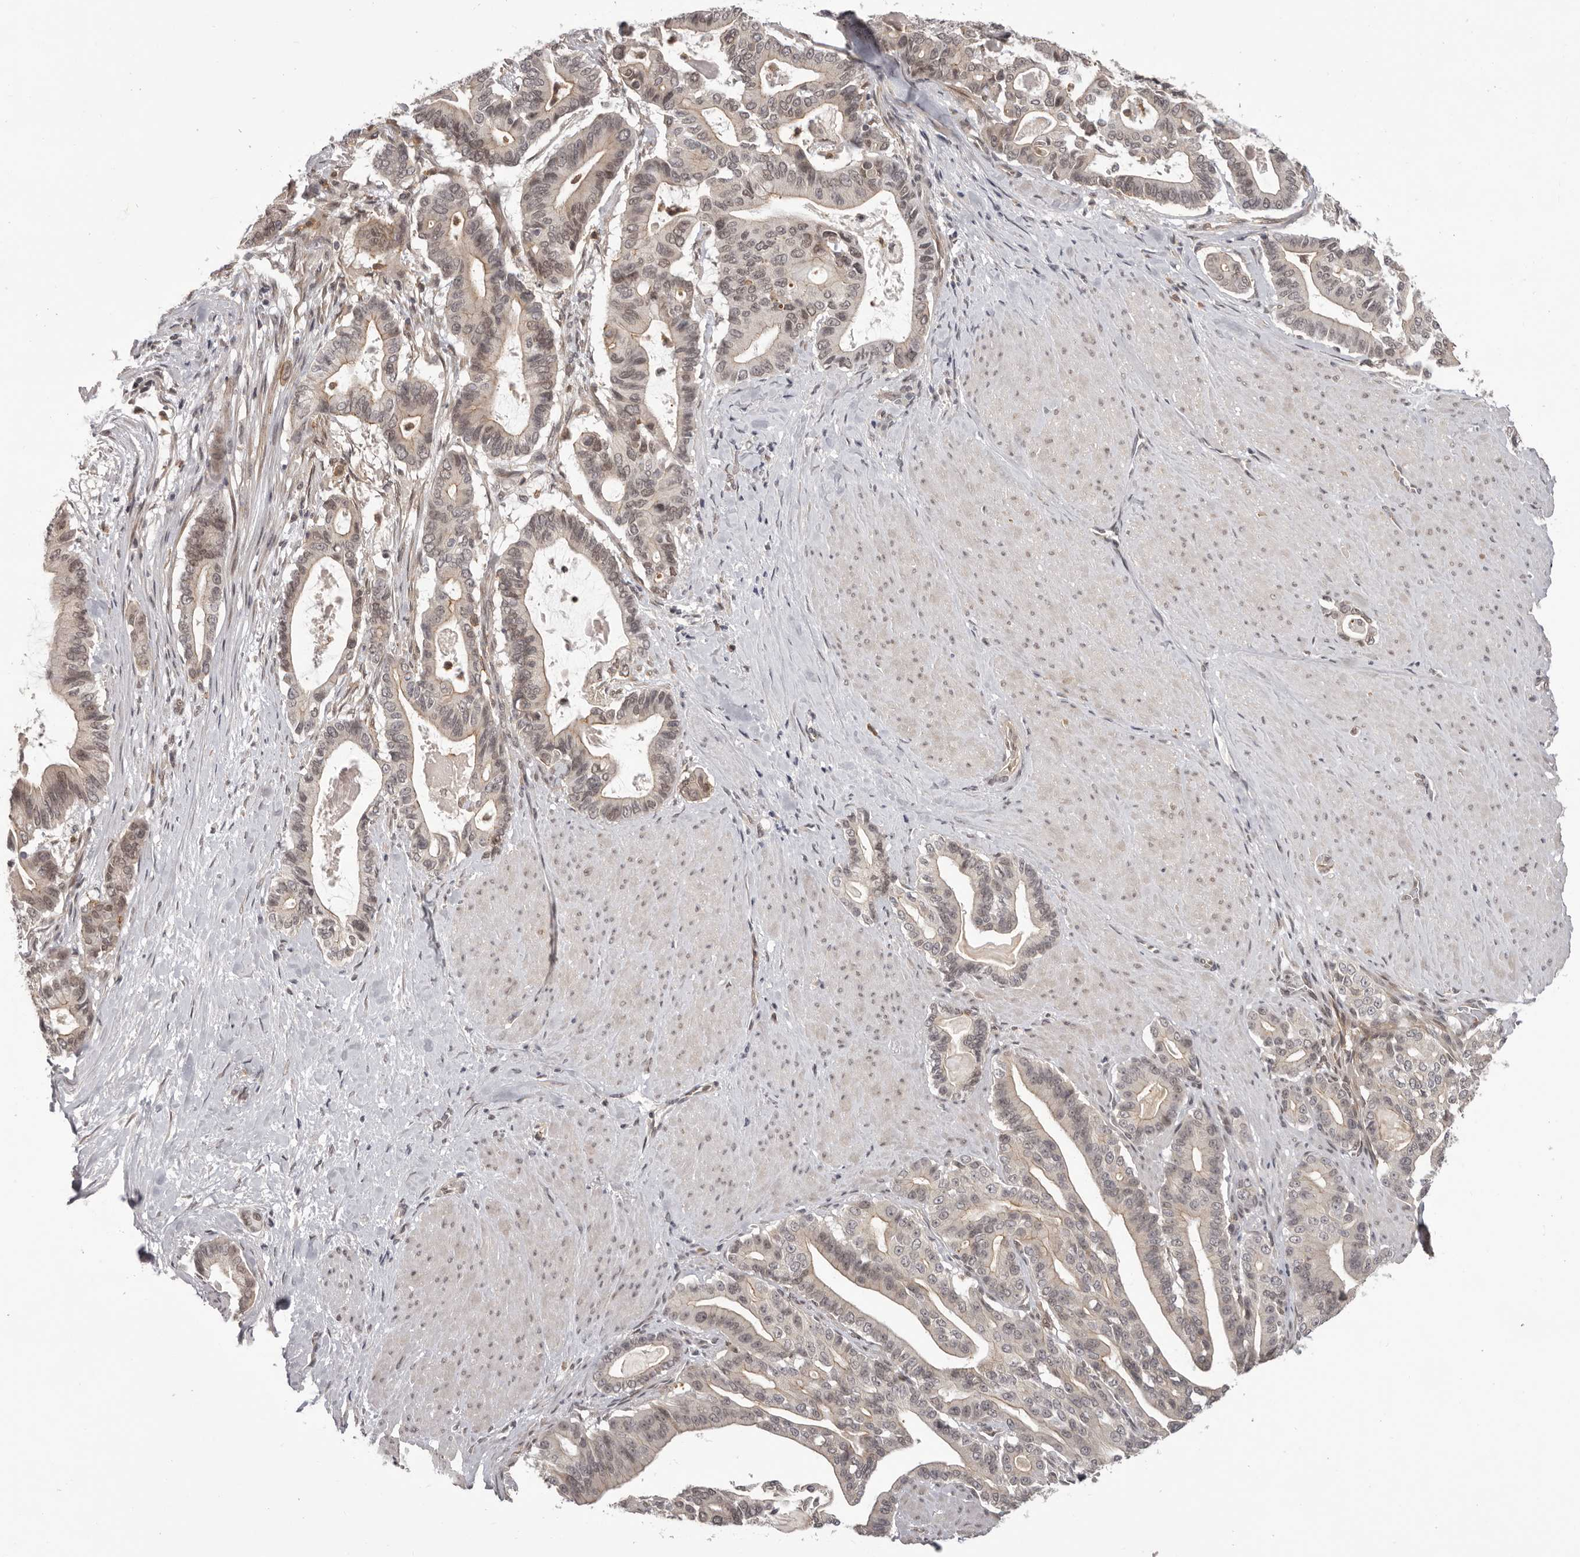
{"staining": {"intensity": "weak", "quantity": "25%-75%", "location": "cytoplasmic/membranous,nuclear"}, "tissue": "pancreatic cancer", "cell_type": "Tumor cells", "image_type": "cancer", "snomed": [{"axis": "morphology", "description": "Adenocarcinoma, NOS"}, {"axis": "topography", "description": "Pancreas"}], "caption": "Protein analysis of pancreatic cancer (adenocarcinoma) tissue exhibits weak cytoplasmic/membranous and nuclear expression in approximately 25%-75% of tumor cells.", "gene": "RNF2", "patient": {"sex": "male", "age": 63}}